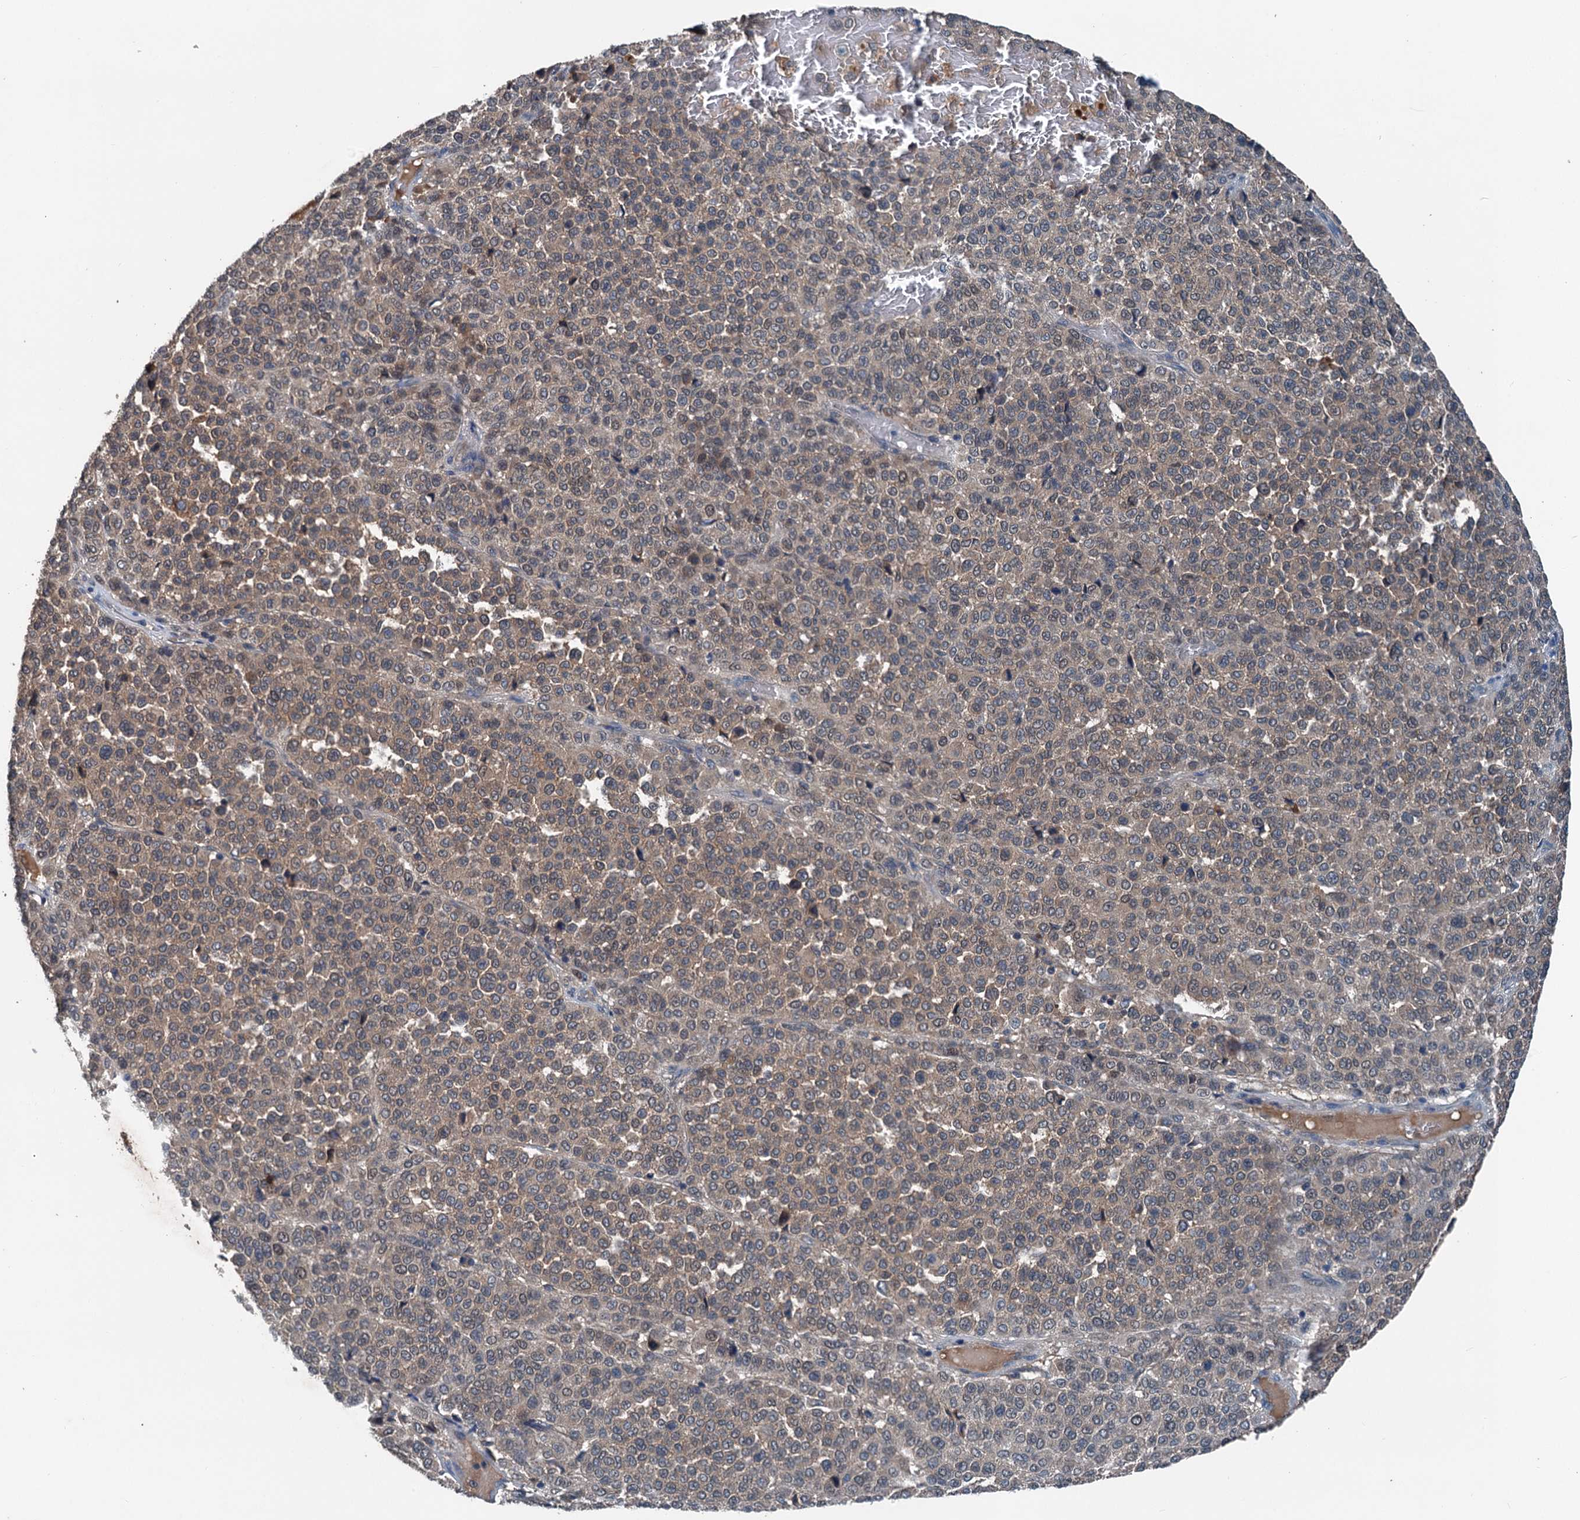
{"staining": {"intensity": "weak", "quantity": ">75%", "location": "cytoplasmic/membranous"}, "tissue": "melanoma", "cell_type": "Tumor cells", "image_type": "cancer", "snomed": [{"axis": "morphology", "description": "Malignant melanoma, Metastatic site"}, {"axis": "topography", "description": "Pancreas"}], "caption": "DAB immunohistochemical staining of human melanoma exhibits weak cytoplasmic/membranous protein positivity in about >75% of tumor cells. Nuclei are stained in blue.", "gene": "PDSS1", "patient": {"sex": "female", "age": 30}}